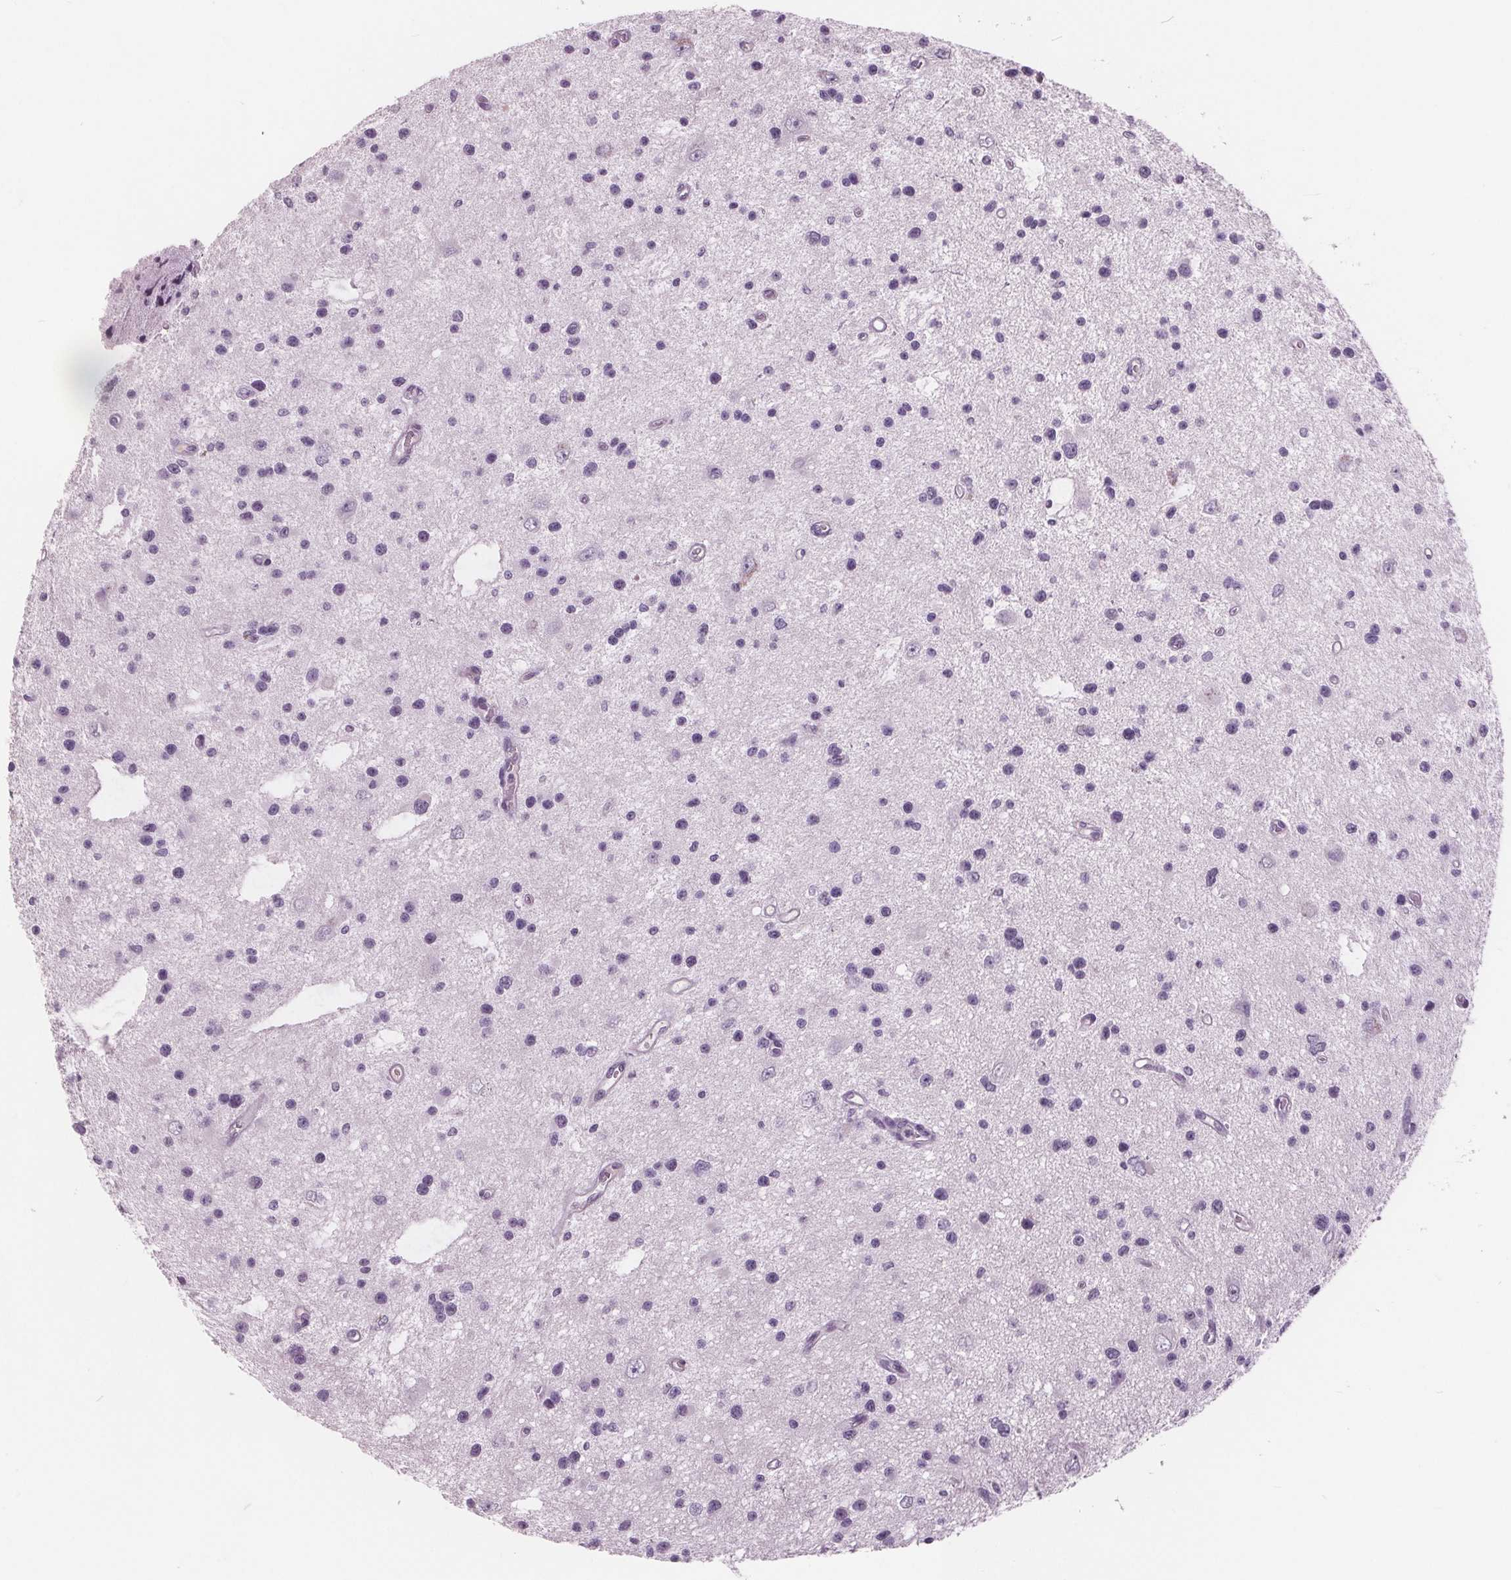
{"staining": {"intensity": "negative", "quantity": "none", "location": "none"}, "tissue": "glioma", "cell_type": "Tumor cells", "image_type": "cancer", "snomed": [{"axis": "morphology", "description": "Glioma, malignant, Low grade"}, {"axis": "topography", "description": "Brain"}], "caption": "DAB (3,3'-diaminobenzidine) immunohistochemical staining of human low-grade glioma (malignant) reveals no significant positivity in tumor cells. Nuclei are stained in blue.", "gene": "AMBP", "patient": {"sex": "male", "age": 43}}